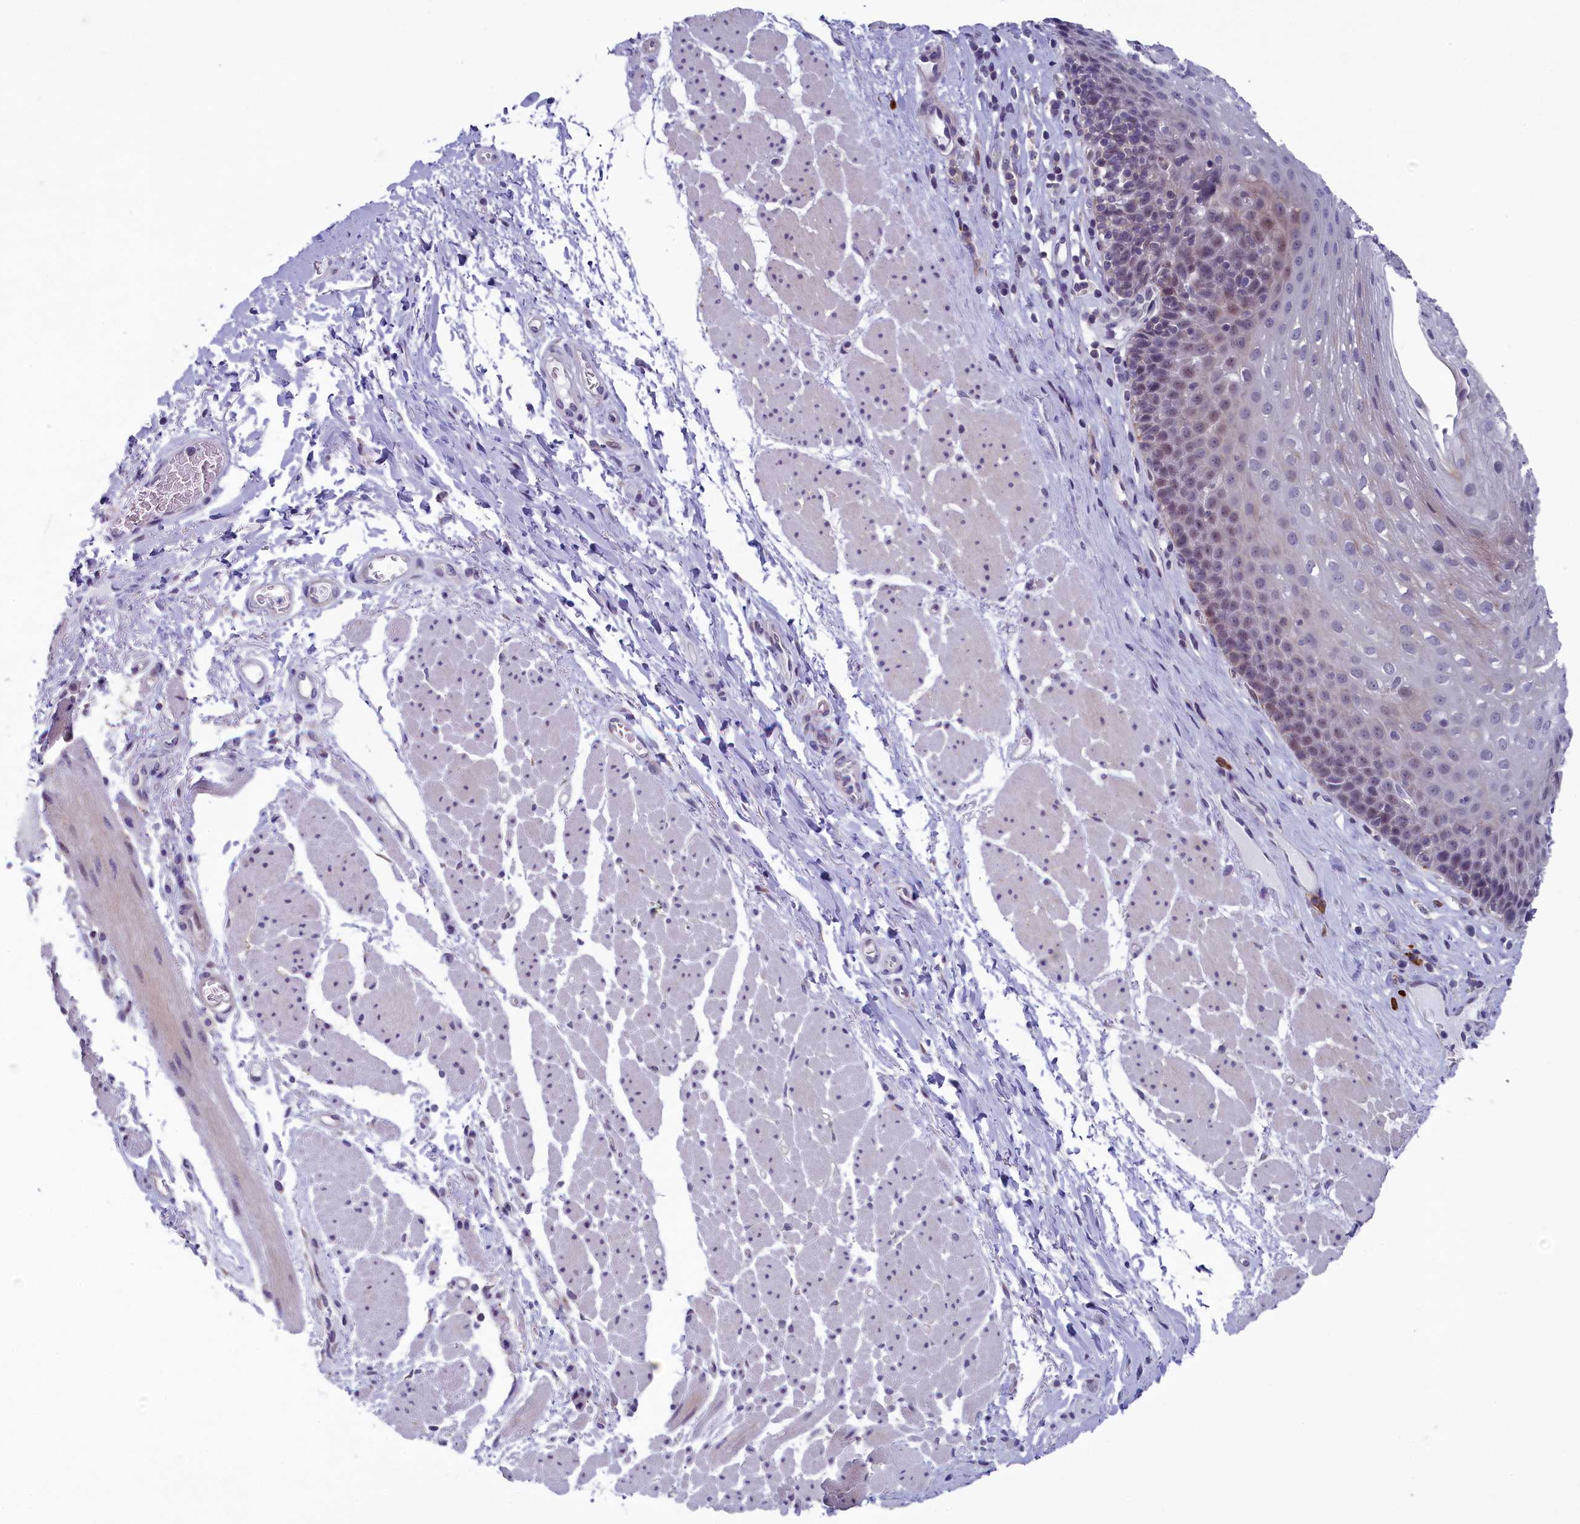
{"staining": {"intensity": "weak", "quantity": "<25%", "location": "nuclear"}, "tissue": "esophagus", "cell_type": "Squamous epithelial cells", "image_type": "normal", "snomed": [{"axis": "morphology", "description": "Normal tissue, NOS"}, {"axis": "topography", "description": "Esophagus"}], "caption": "This micrograph is of normal esophagus stained with immunohistochemistry (IHC) to label a protein in brown with the nuclei are counter-stained blue. There is no positivity in squamous epithelial cells.", "gene": "CNEP1R1", "patient": {"sex": "female", "age": 66}}